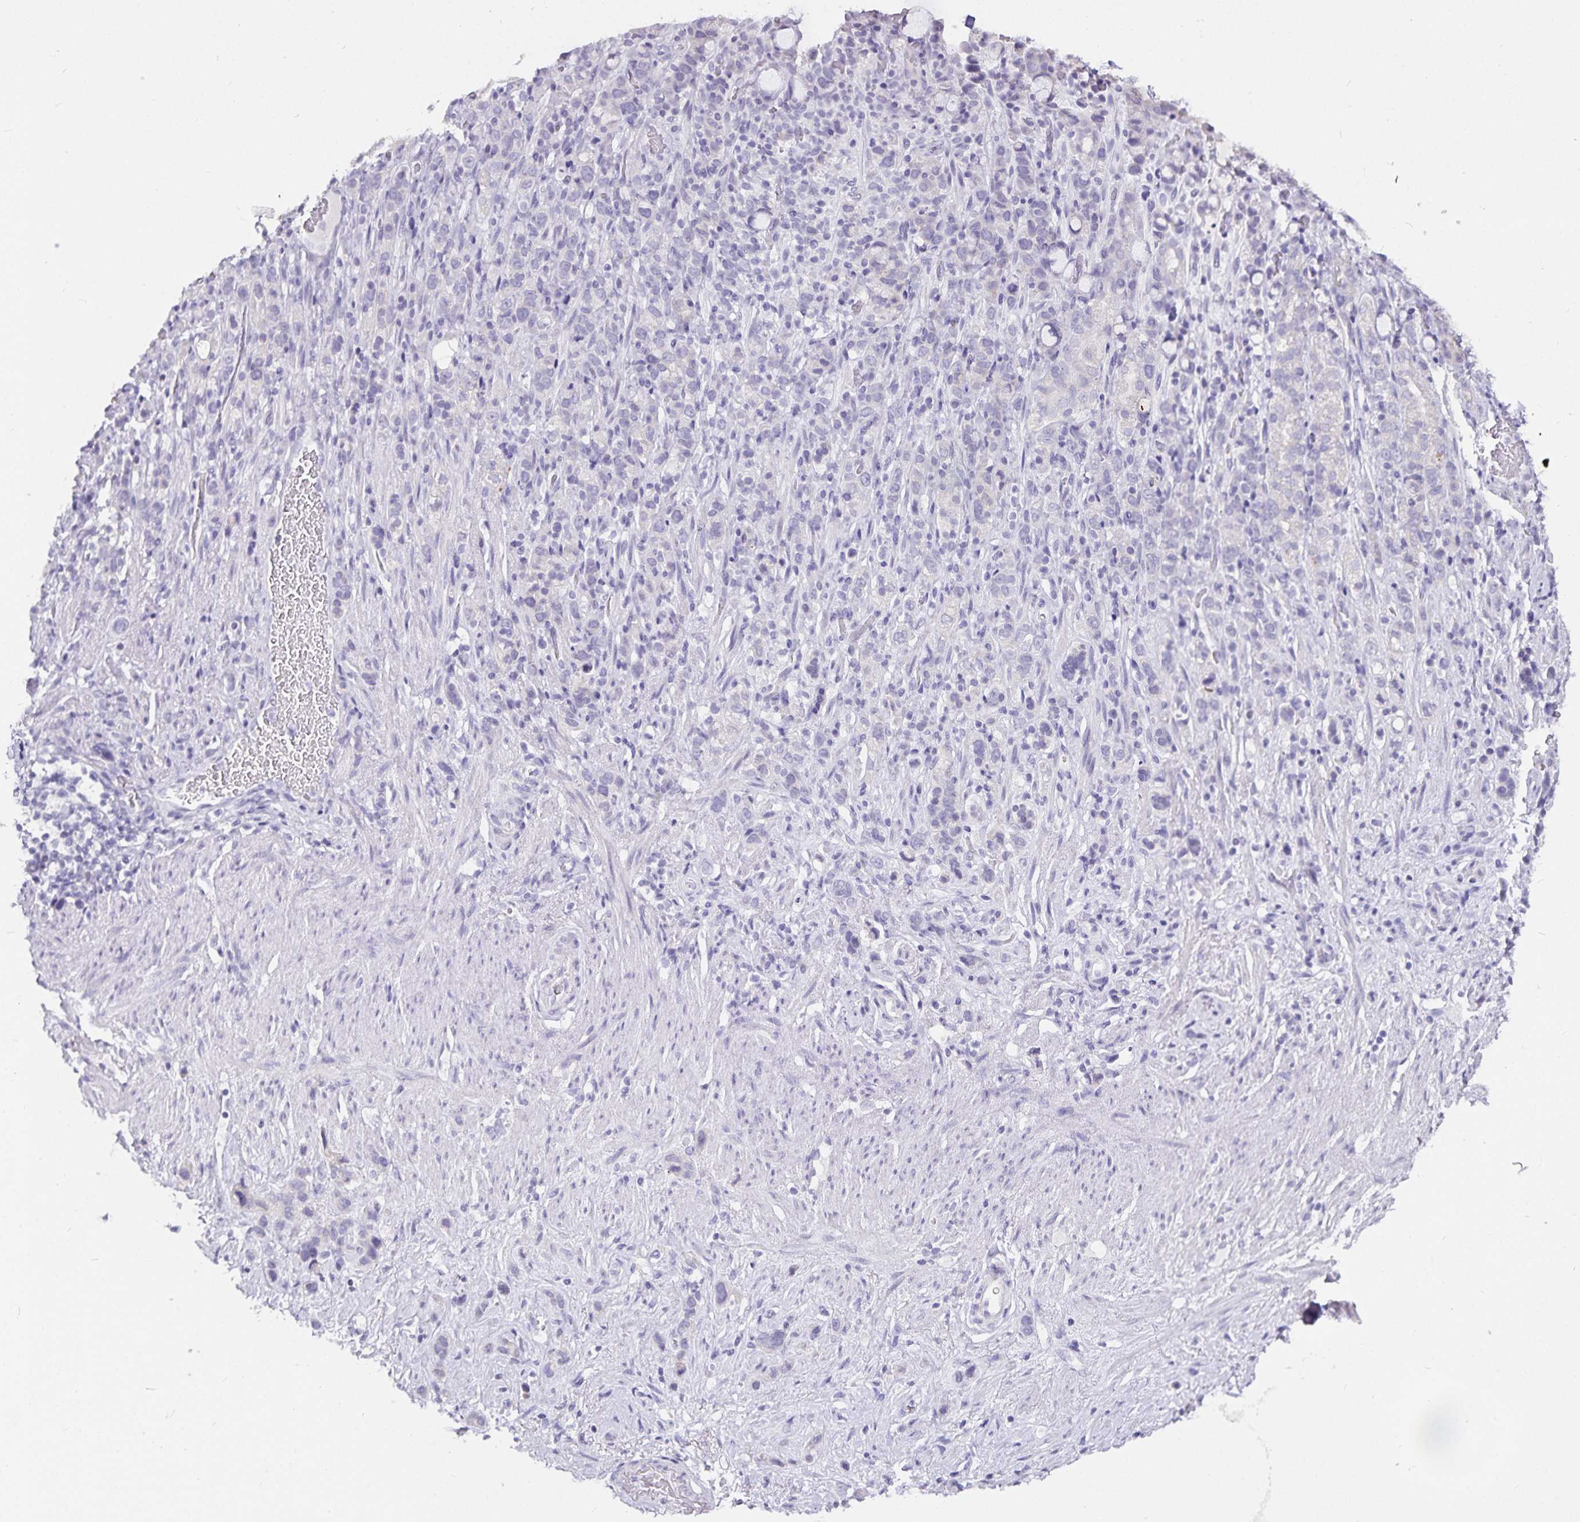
{"staining": {"intensity": "negative", "quantity": "none", "location": "none"}, "tissue": "stomach cancer", "cell_type": "Tumor cells", "image_type": "cancer", "snomed": [{"axis": "morphology", "description": "Adenocarcinoma, NOS"}, {"axis": "topography", "description": "Stomach"}], "caption": "An IHC image of stomach cancer is shown. There is no staining in tumor cells of stomach cancer. Nuclei are stained in blue.", "gene": "CA12", "patient": {"sex": "female", "age": 65}}